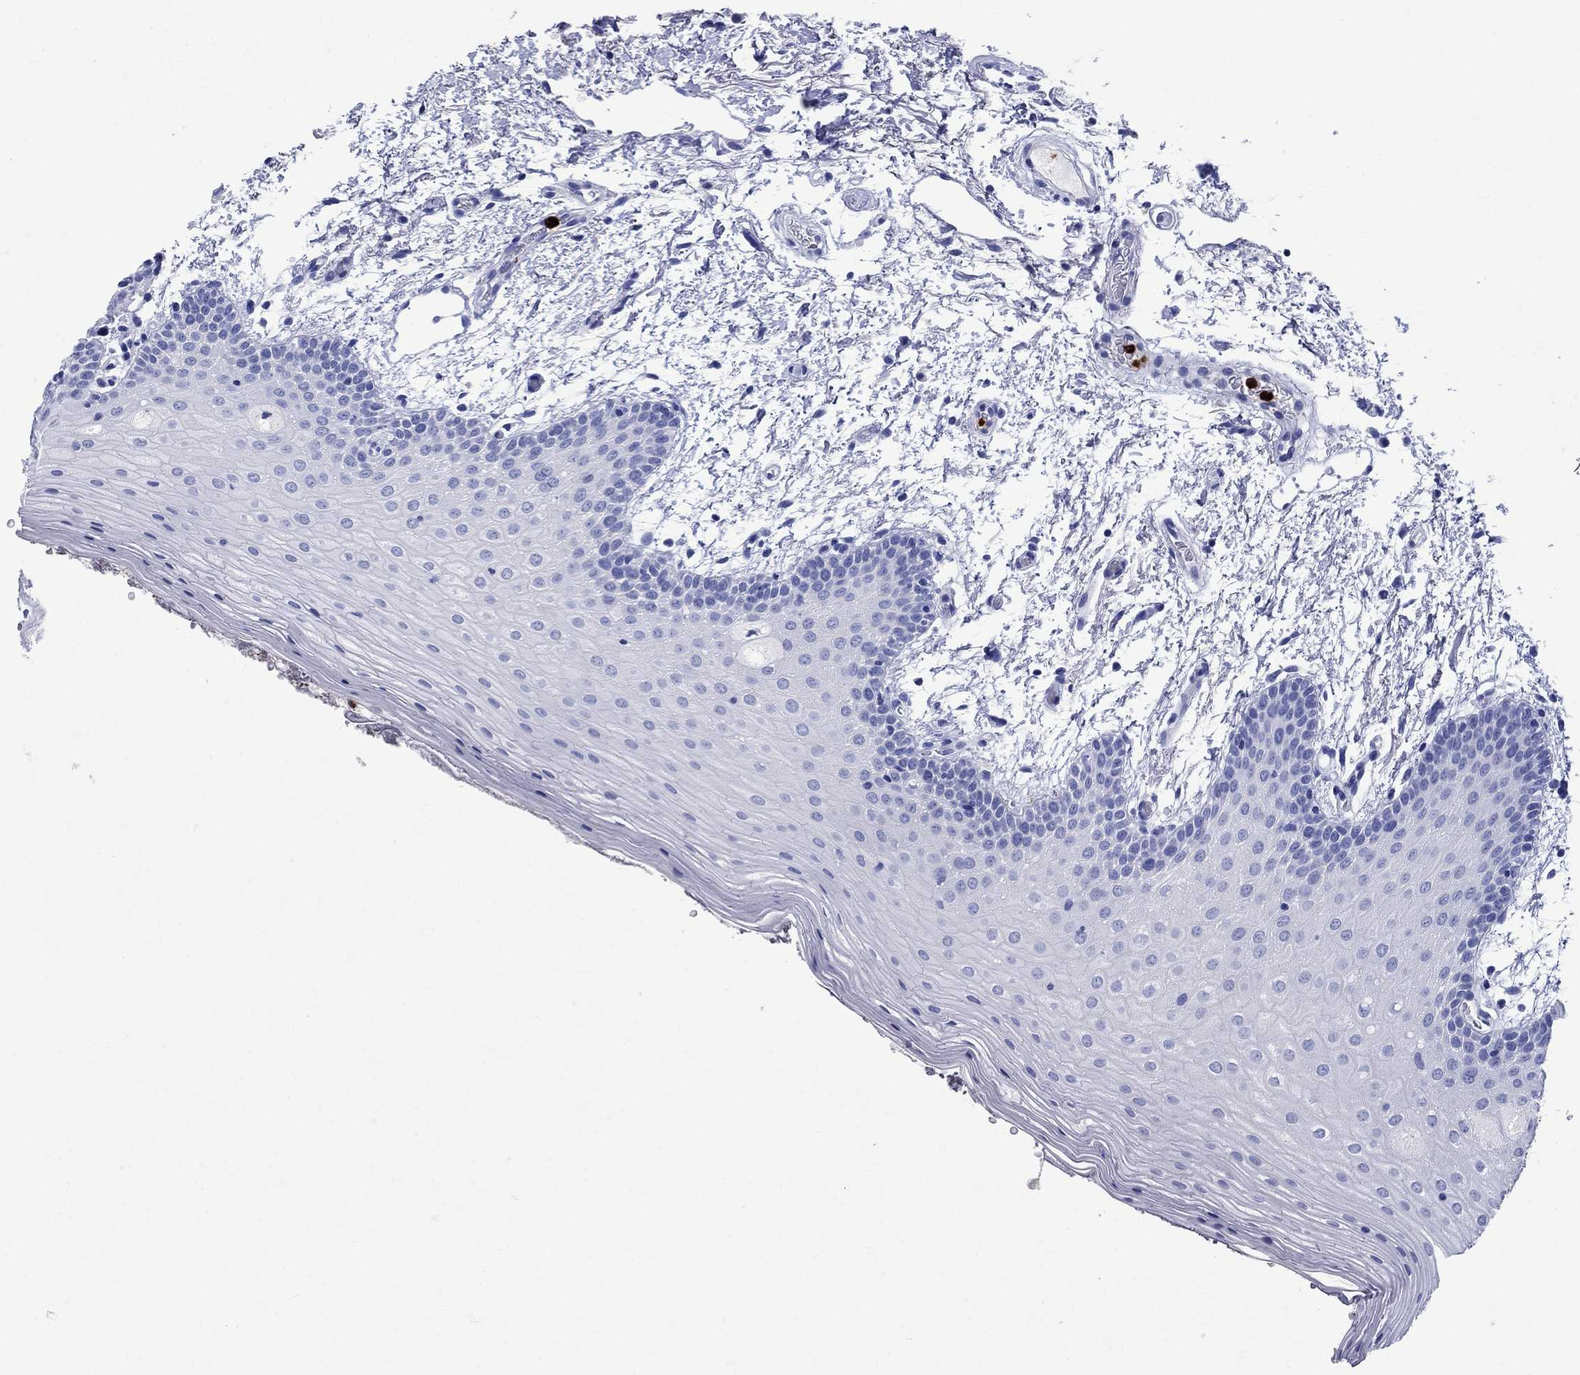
{"staining": {"intensity": "negative", "quantity": "none", "location": "none"}, "tissue": "oral mucosa", "cell_type": "Squamous epithelial cells", "image_type": "normal", "snomed": [{"axis": "morphology", "description": "Normal tissue, NOS"}, {"axis": "topography", "description": "Oral tissue"}, {"axis": "topography", "description": "Tounge, NOS"}], "caption": "Human oral mucosa stained for a protein using immunohistochemistry (IHC) exhibits no positivity in squamous epithelial cells.", "gene": "AZU1", "patient": {"sex": "female", "age": 86}}